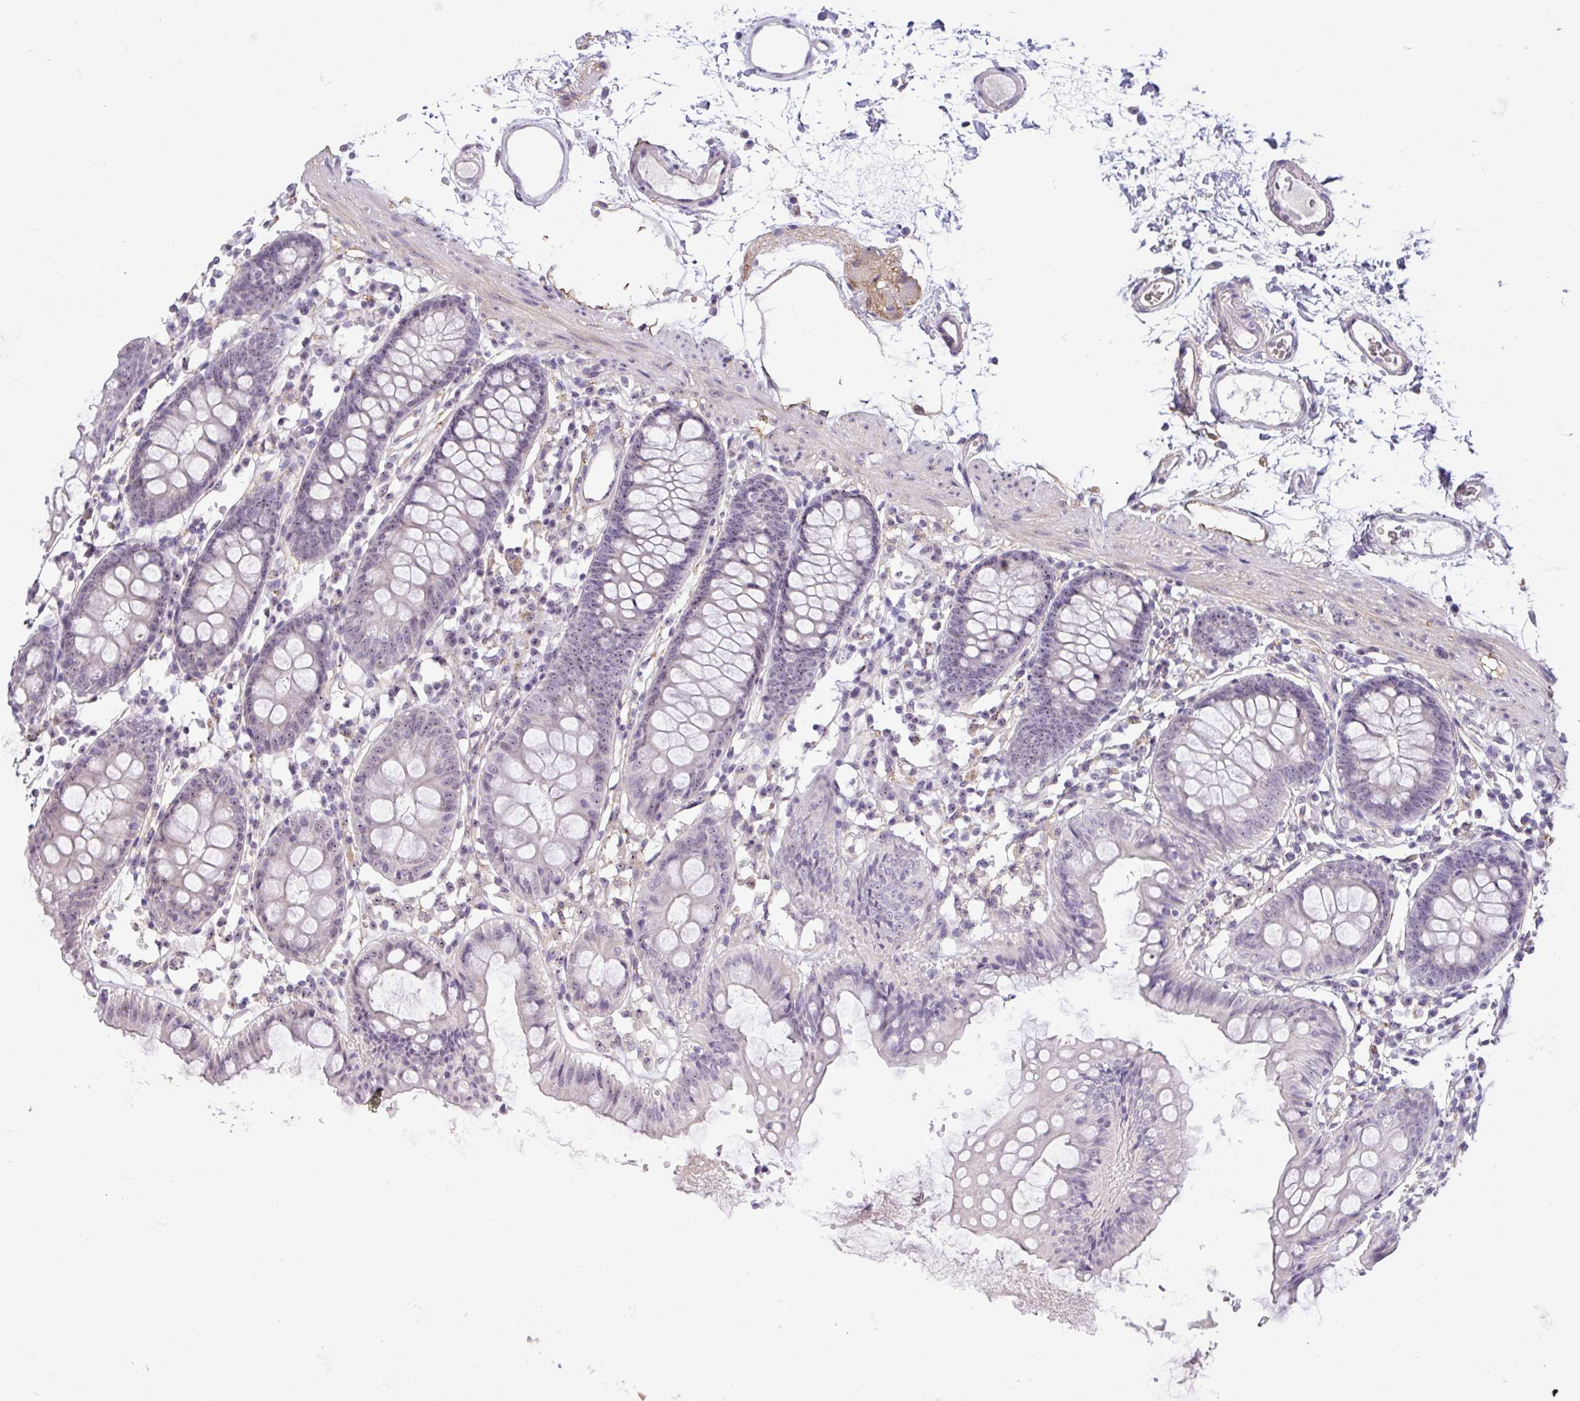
{"staining": {"intensity": "negative", "quantity": "none", "location": "none"}, "tissue": "colon", "cell_type": "Endothelial cells", "image_type": "normal", "snomed": [{"axis": "morphology", "description": "Normal tissue, NOS"}, {"axis": "topography", "description": "Colon"}], "caption": "There is no significant staining in endothelial cells of colon. (DAB IHC with hematoxylin counter stain).", "gene": "MXRA8", "patient": {"sex": "female", "age": 84}}